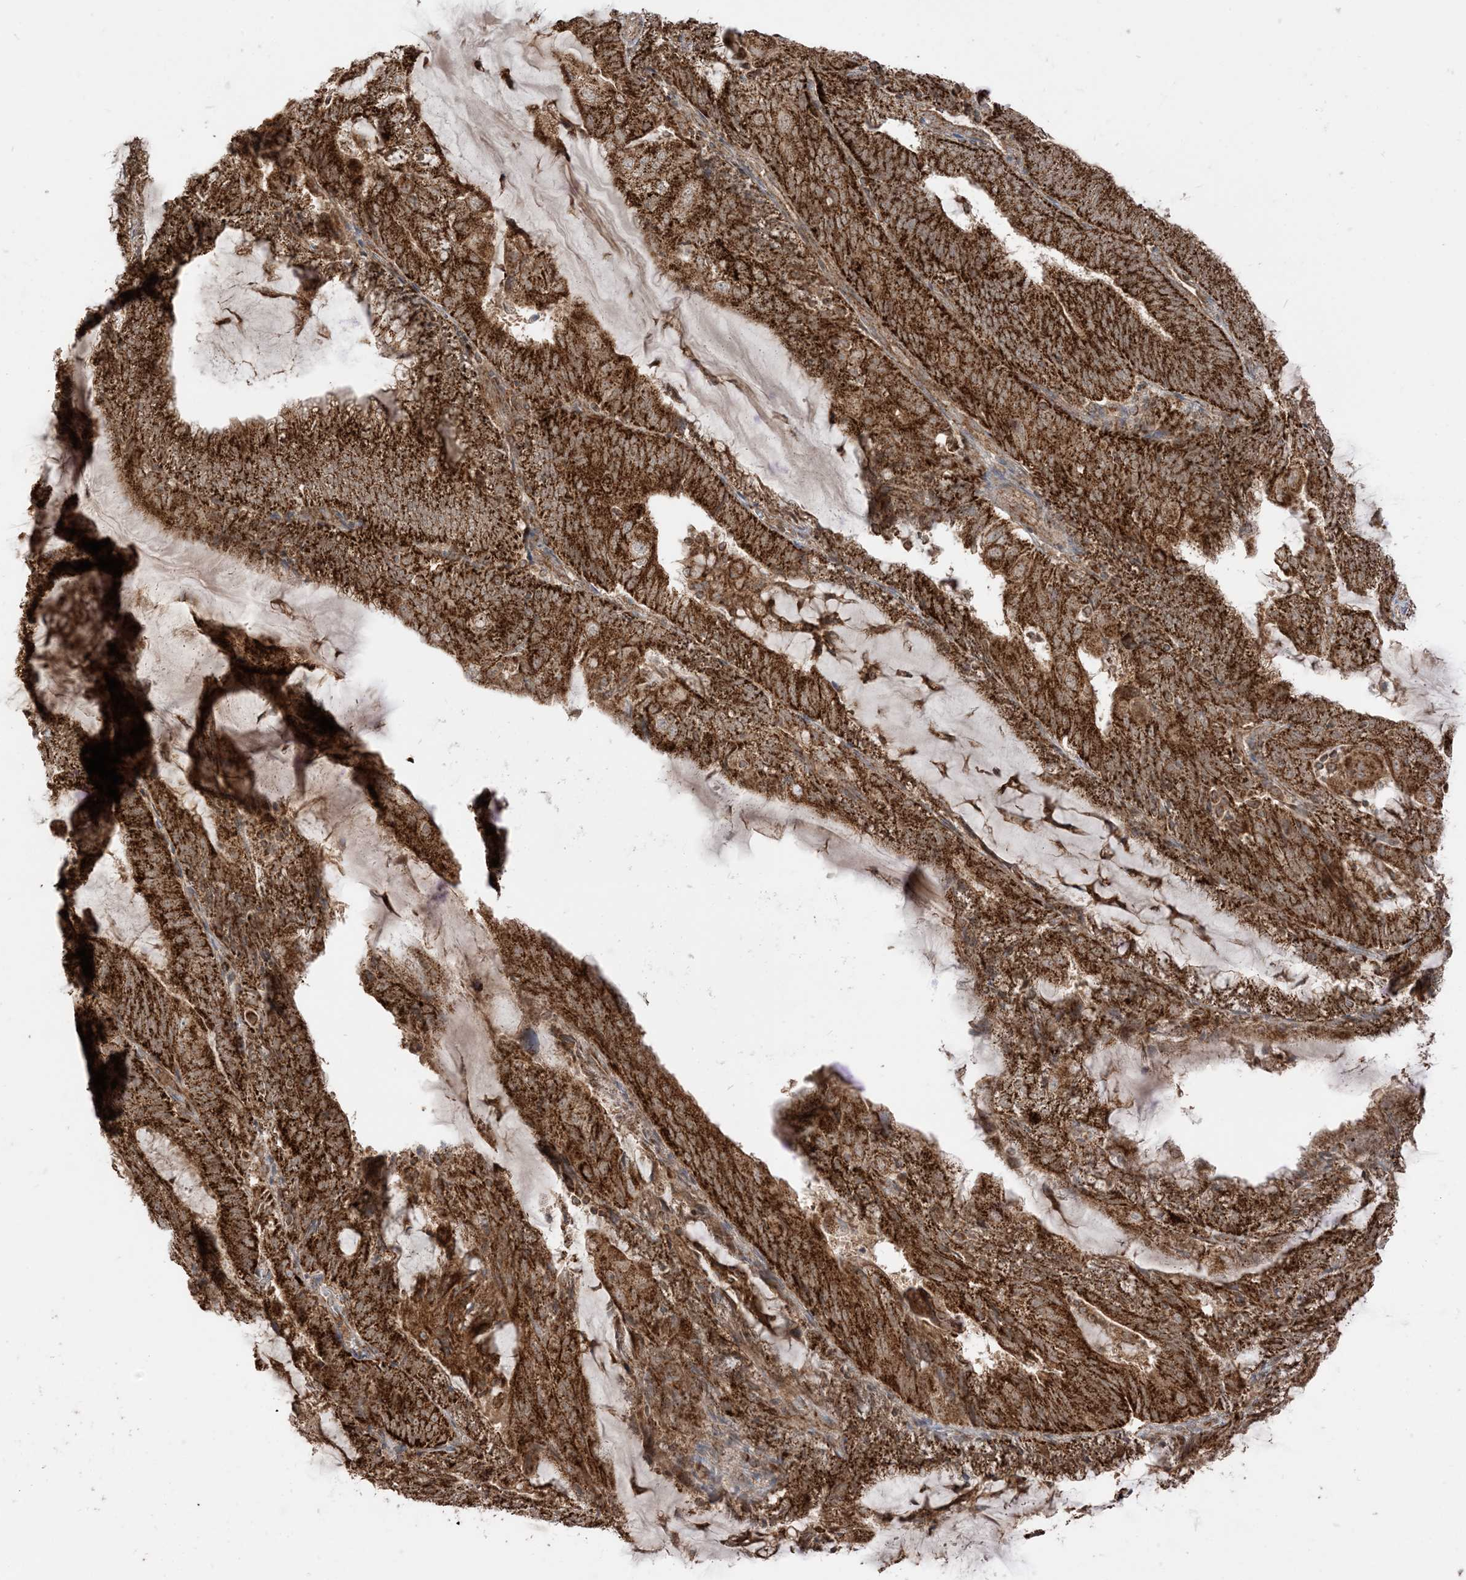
{"staining": {"intensity": "strong", "quantity": ">75%", "location": "cytoplasmic/membranous"}, "tissue": "endometrial cancer", "cell_type": "Tumor cells", "image_type": "cancer", "snomed": [{"axis": "morphology", "description": "Adenocarcinoma, NOS"}, {"axis": "topography", "description": "Endometrium"}], "caption": "Protein staining reveals strong cytoplasmic/membranous expression in approximately >75% of tumor cells in endometrial cancer. (DAB (3,3'-diaminobenzidine) IHC, brown staining for protein, blue staining for nuclei).", "gene": "N4BP3", "patient": {"sex": "female", "age": 81}}